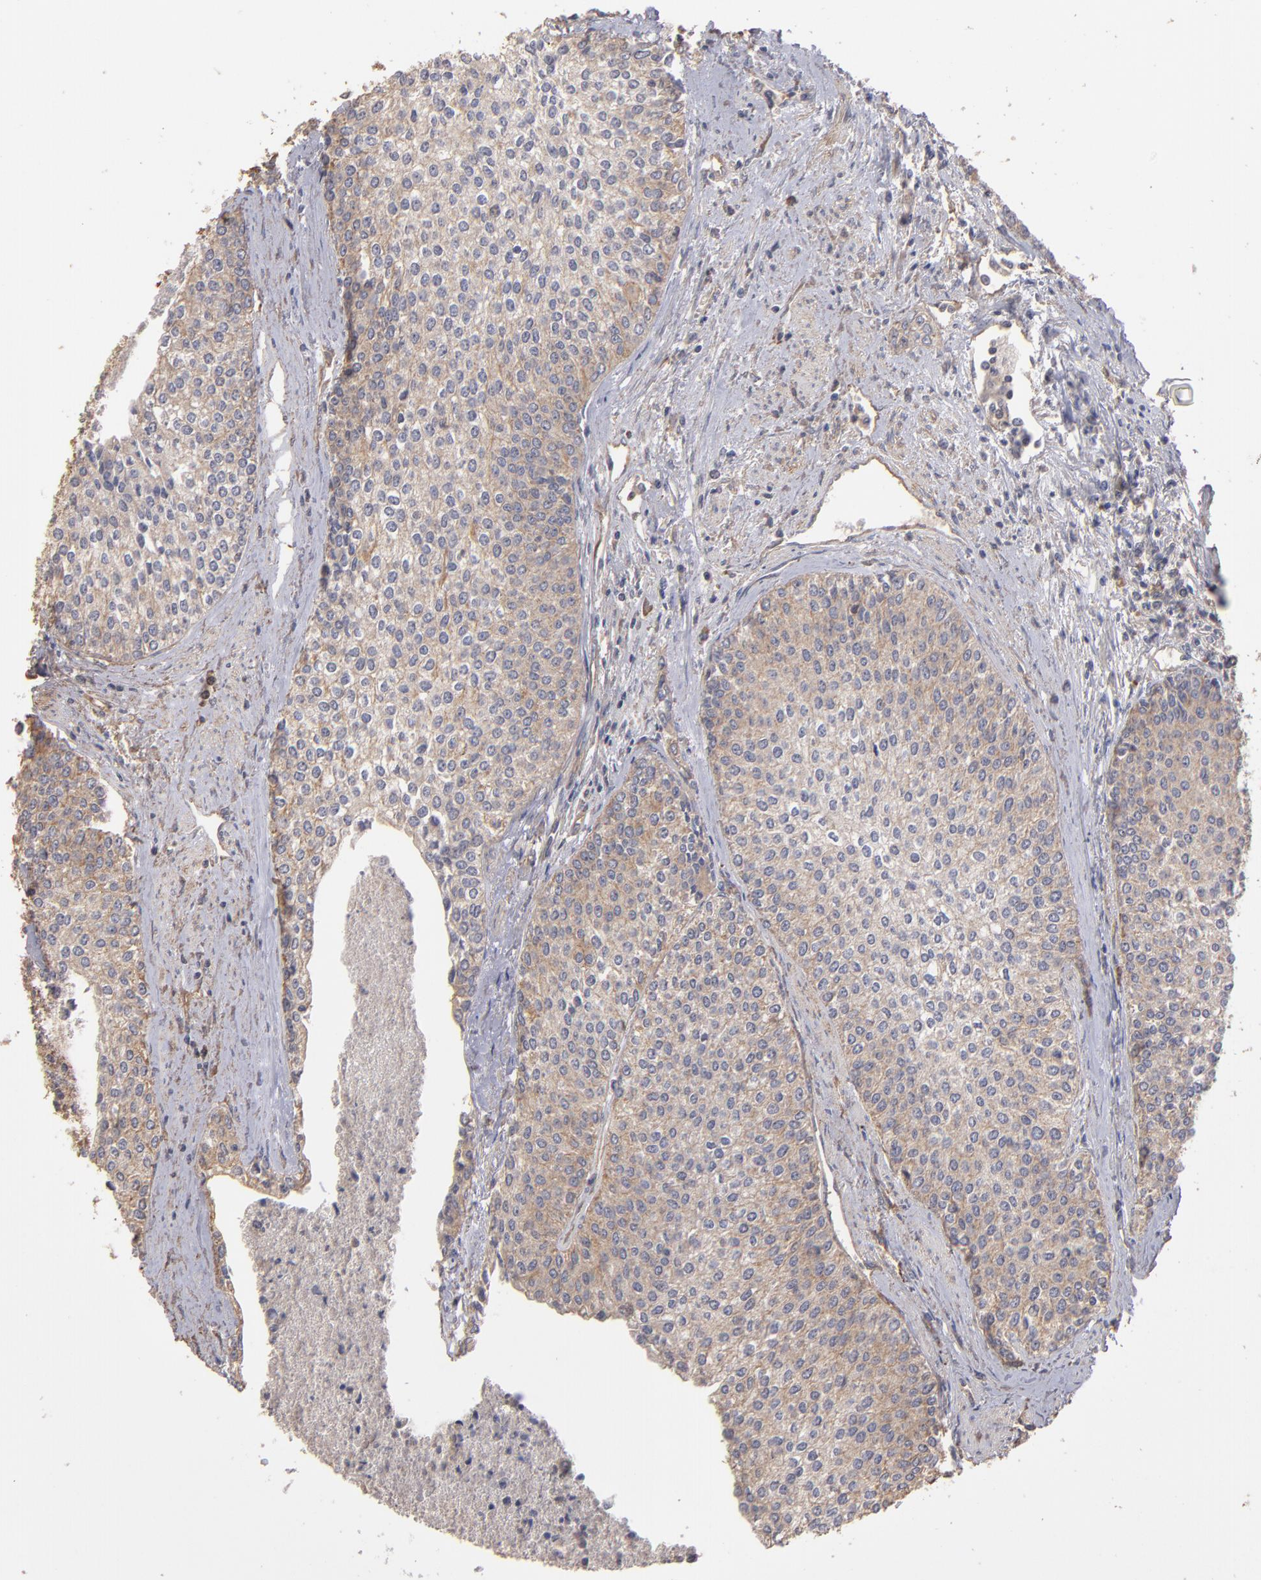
{"staining": {"intensity": "weak", "quantity": ">75%", "location": "cytoplasmic/membranous"}, "tissue": "urothelial cancer", "cell_type": "Tumor cells", "image_type": "cancer", "snomed": [{"axis": "morphology", "description": "Urothelial carcinoma, Low grade"}, {"axis": "topography", "description": "Urinary bladder"}], "caption": "Brown immunohistochemical staining in urothelial carcinoma (low-grade) displays weak cytoplasmic/membranous positivity in approximately >75% of tumor cells.", "gene": "DMD", "patient": {"sex": "female", "age": 73}}